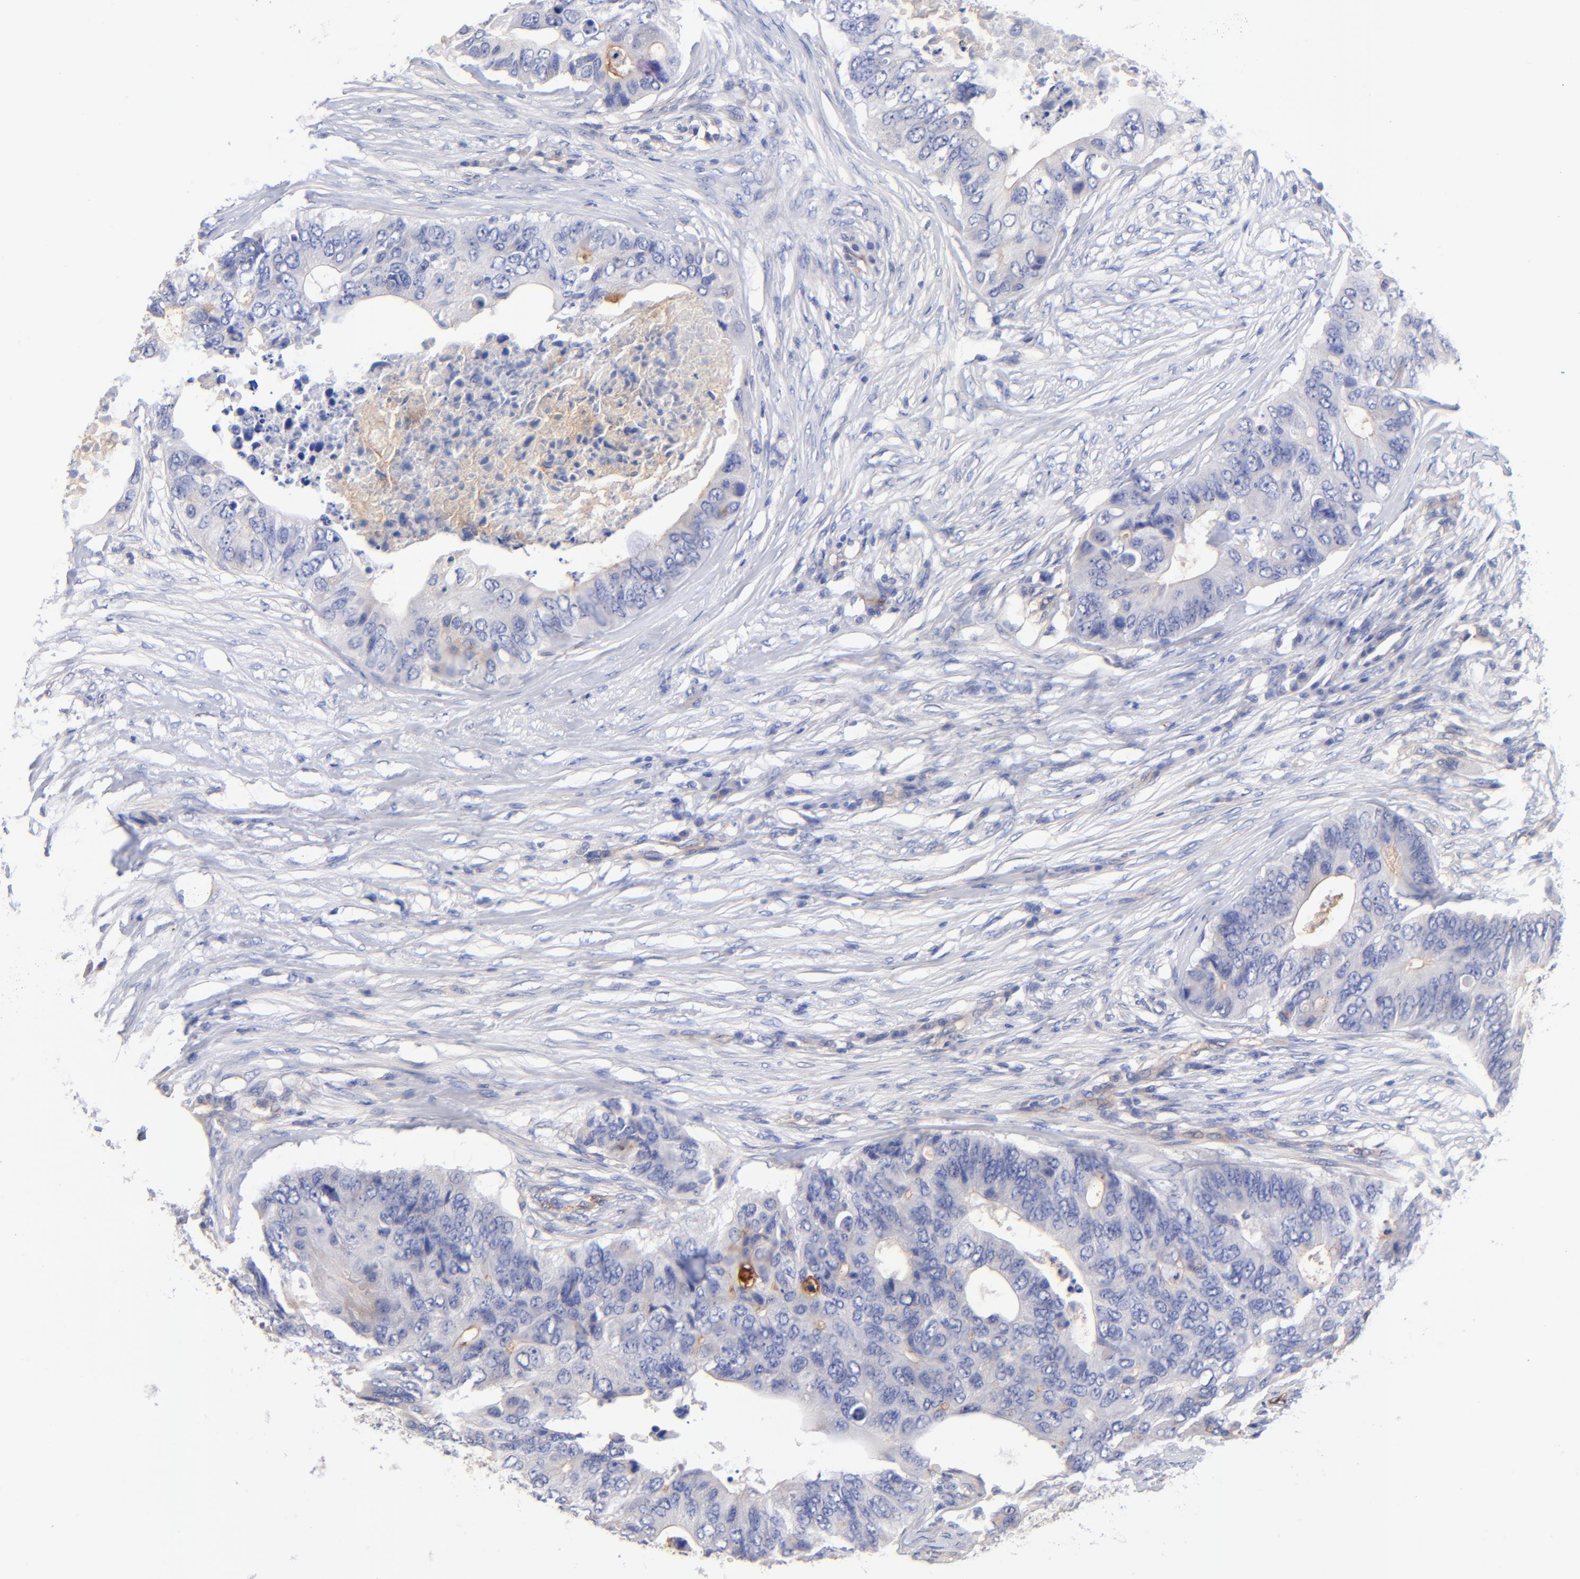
{"staining": {"intensity": "negative", "quantity": "none", "location": "none"}, "tissue": "colorectal cancer", "cell_type": "Tumor cells", "image_type": "cancer", "snomed": [{"axis": "morphology", "description": "Adenocarcinoma, NOS"}, {"axis": "topography", "description": "Colon"}], "caption": "Immunohistochemistry (IHC) photomicrograph of human colorectal adenocarcinoma stained for a protein (brown), which reveals no positivity in tumor cells.", "gene": "SLC44A2", "patient": {"sex": "male", "age": 71}}